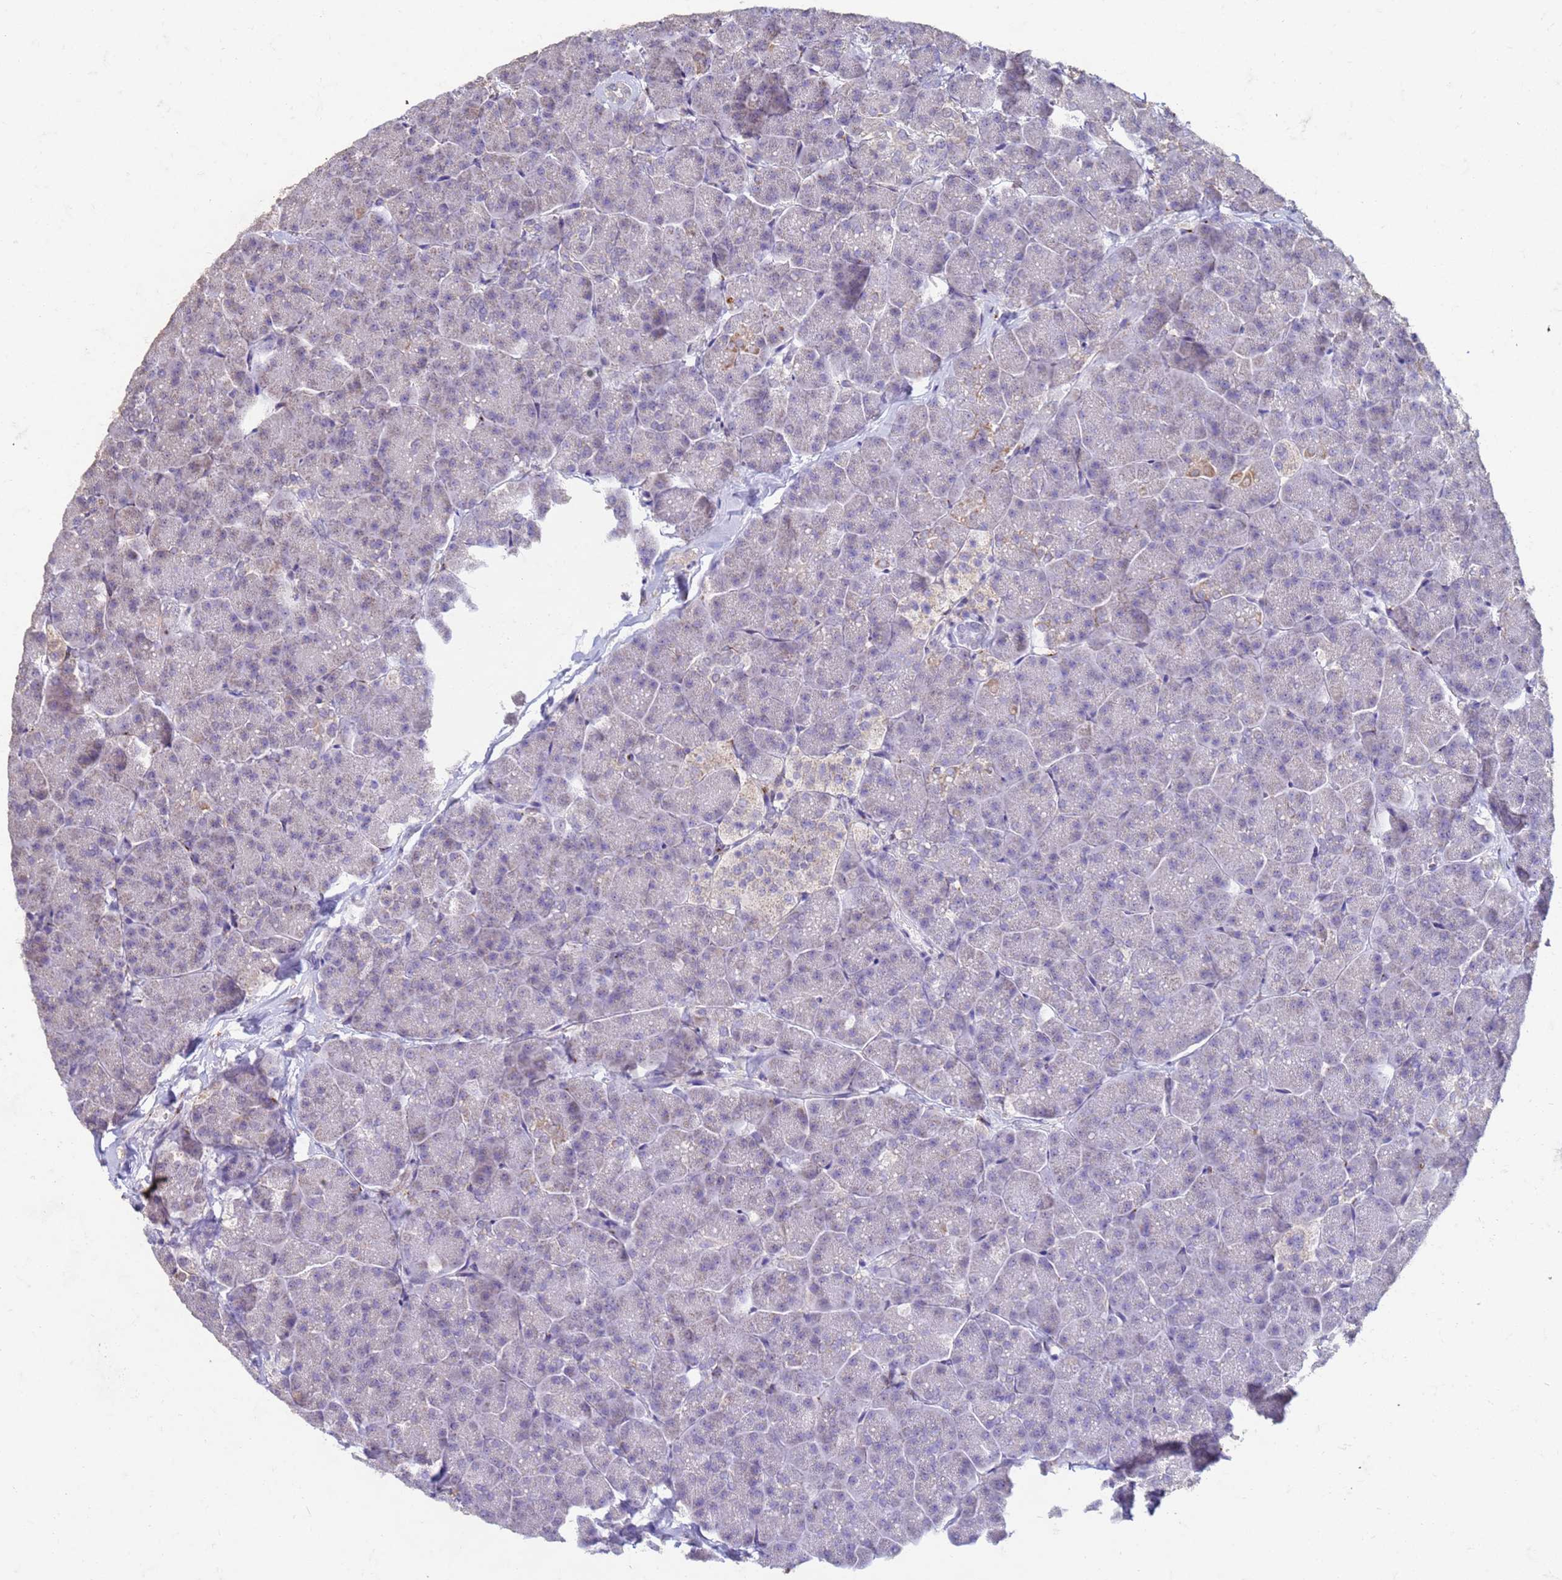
{"staining": {"intensity": "weak", "quantity": "<25%", "location": "cytoplasmic/membranous"}, "tissue": "pancreas", "cell_type": "Exocrine glandular cells", "image_type": "normal", "snomed": [{"axis": "morphology", "description": "Normal tissue, NOS"}, {"axis": "topography", "description": "Pancreas"}, {"axis": "topography", "description": "Peripheral nerve tissue"}], "caption": "This micrograph is of benign pancreas stained with immunohistochemistry (IHC) to label a protein in brown with the nuclei are counter-stained blue. There is no expression in exocrine glandular cells. (DAB IHC with hematoxylin counter stain).", "gene": "SLC25A15", "patient": {"sex": "male", "age": 54}}